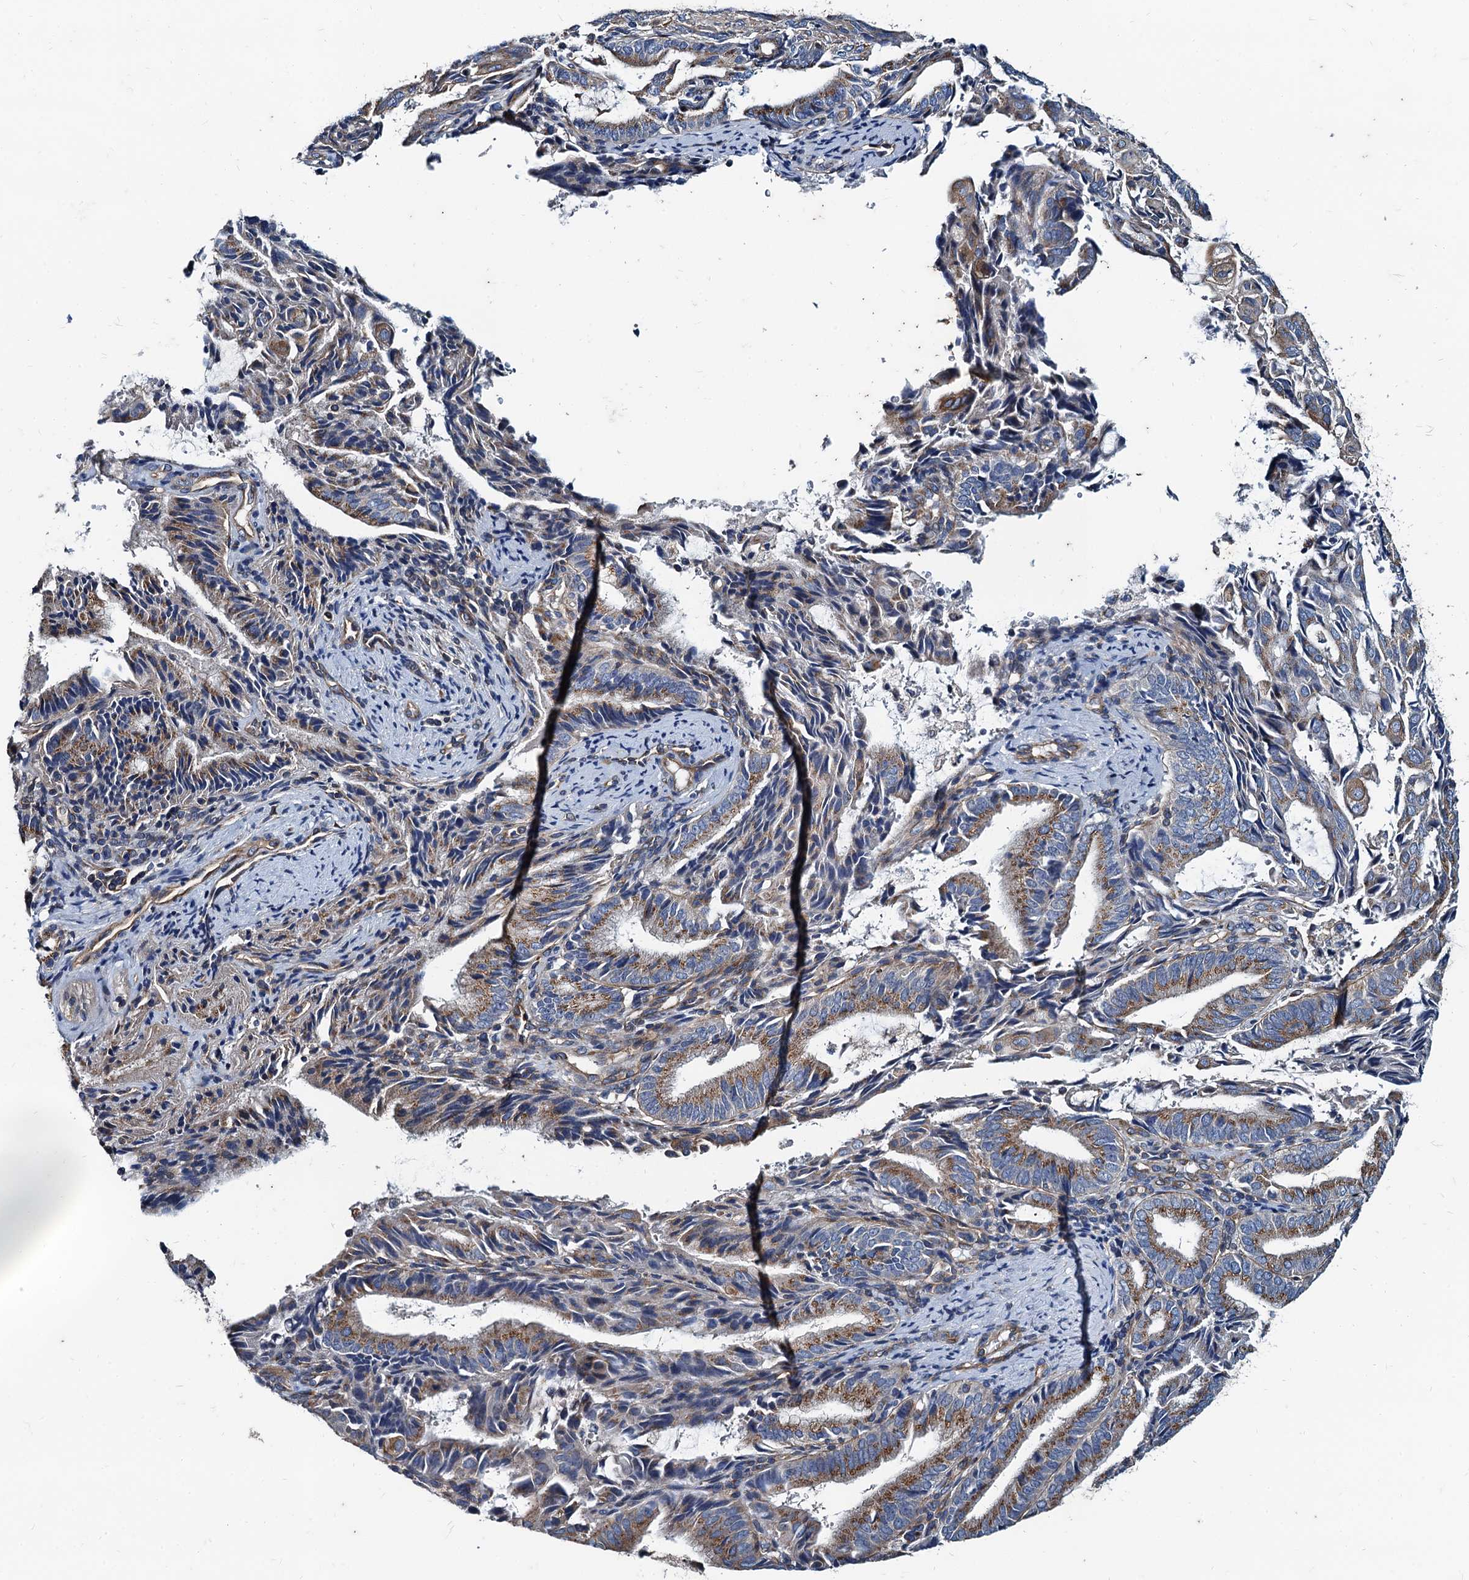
{"staining": {"intensity": "moderate", "quantity": ">75%", "location": "cytoplasmic/membranous"}, "tissue": "endometrial cancer", "cell_type": "Tumor cells", "image_type": "cancer", "snomed": [{"axis": "morphology", "description": "Adenocarcinoma, NOS"}, {"axis": "topography", "description": "Endometrium"}], "caption": "Protein staining demonstrates moderate cytoplasmic/membranous staining in about >75% of tumor cells in endometrial adenocarcinoma.", "gene": "NGRN", "patient": {"sex": "female", "age": 49}}